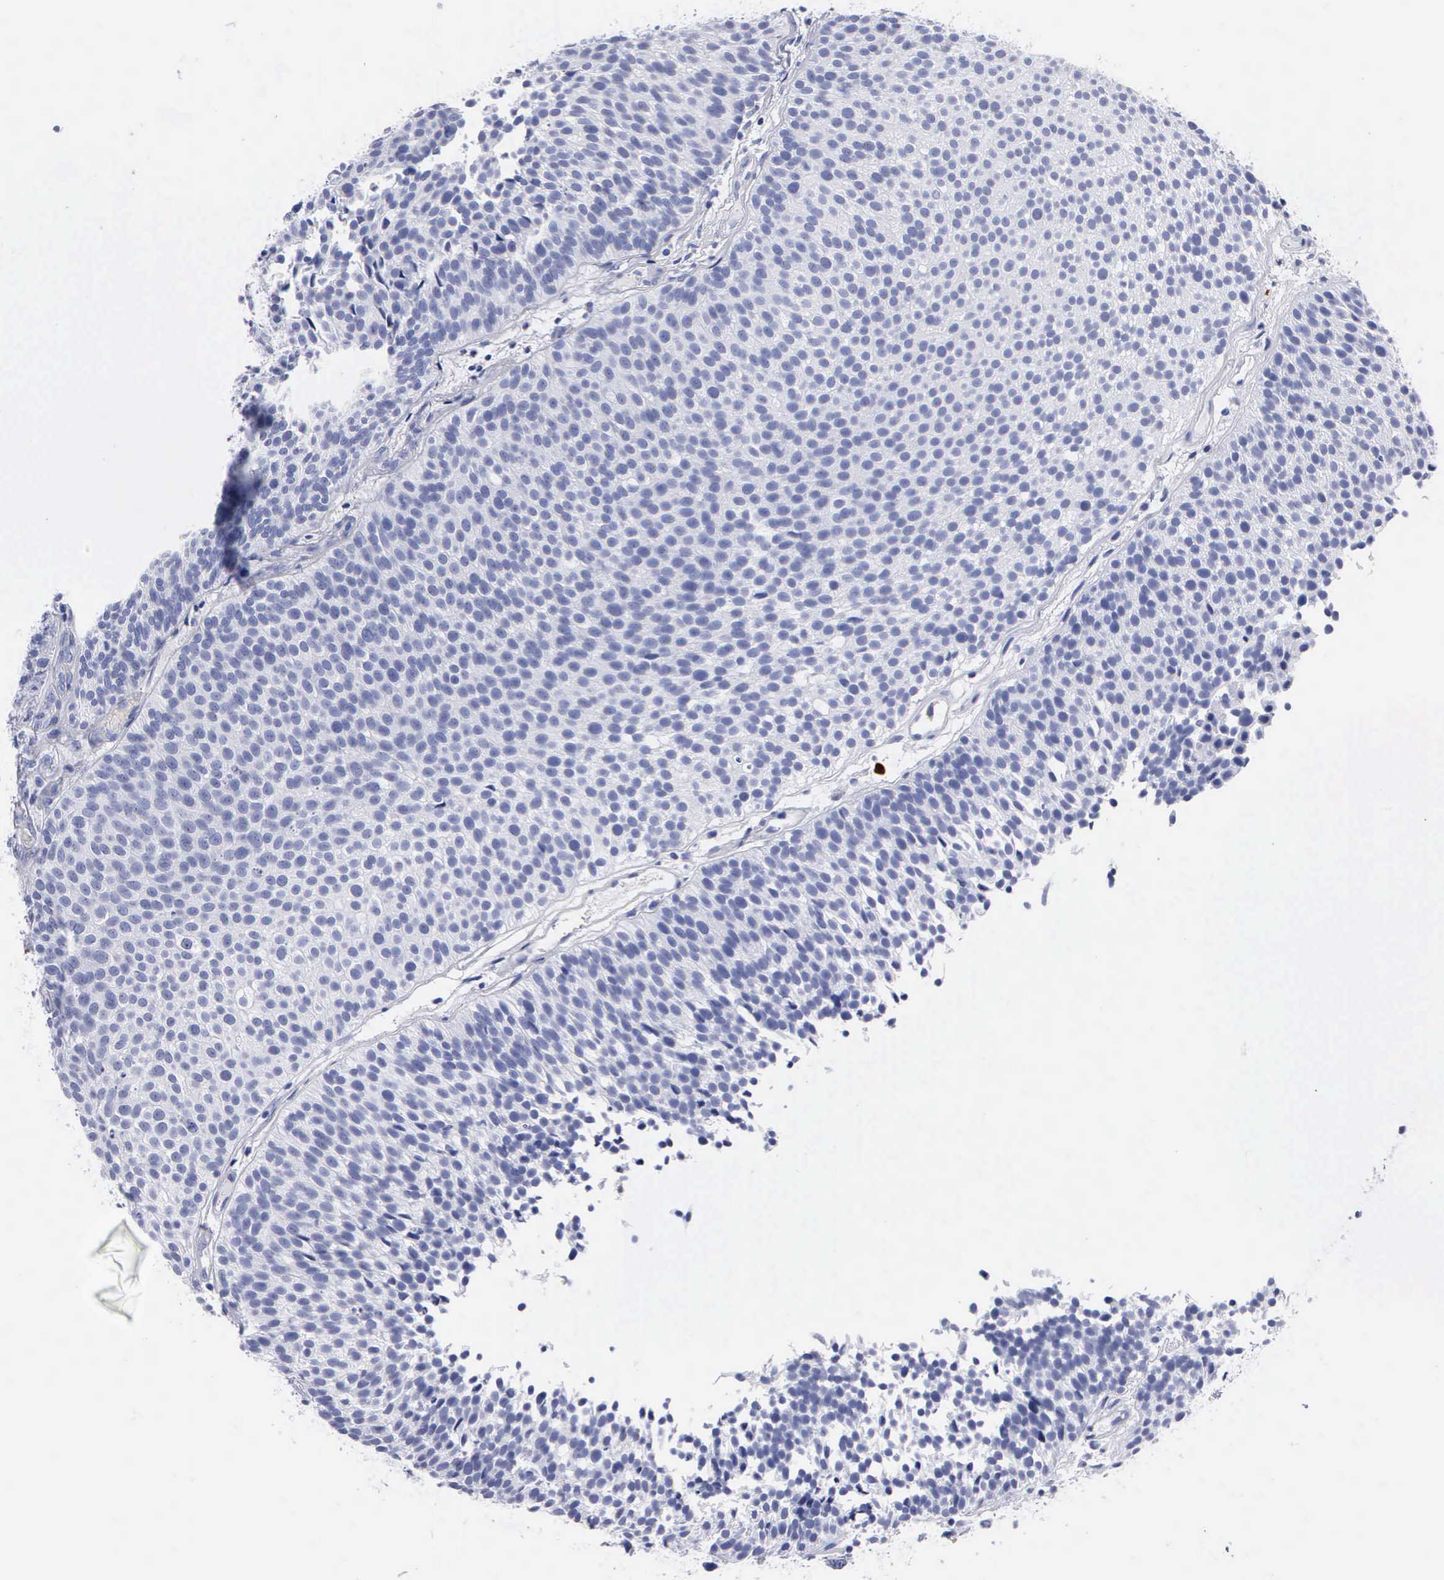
{"staining": {"intensity": "negative", "quantity": "none", "location": "none"}, "tissue": "urothelial cancer", "cell_type": "Tumor cells", "image_type": "cancer", "snomed": [{"axis": "morphology", "description": "Urothelial carcinoma, Low grade"}, {"axis": "topography", "description": "Urinary bladder"}], "caption": "DAB (3,3'-diaminobenzidine) immunohistochemical staining of human urothelial carcinoma (low-grade) exhibits no significant expression in tumor cells.", "gene": "CTSG", "patient": {"sex": "male", "age": 85}}